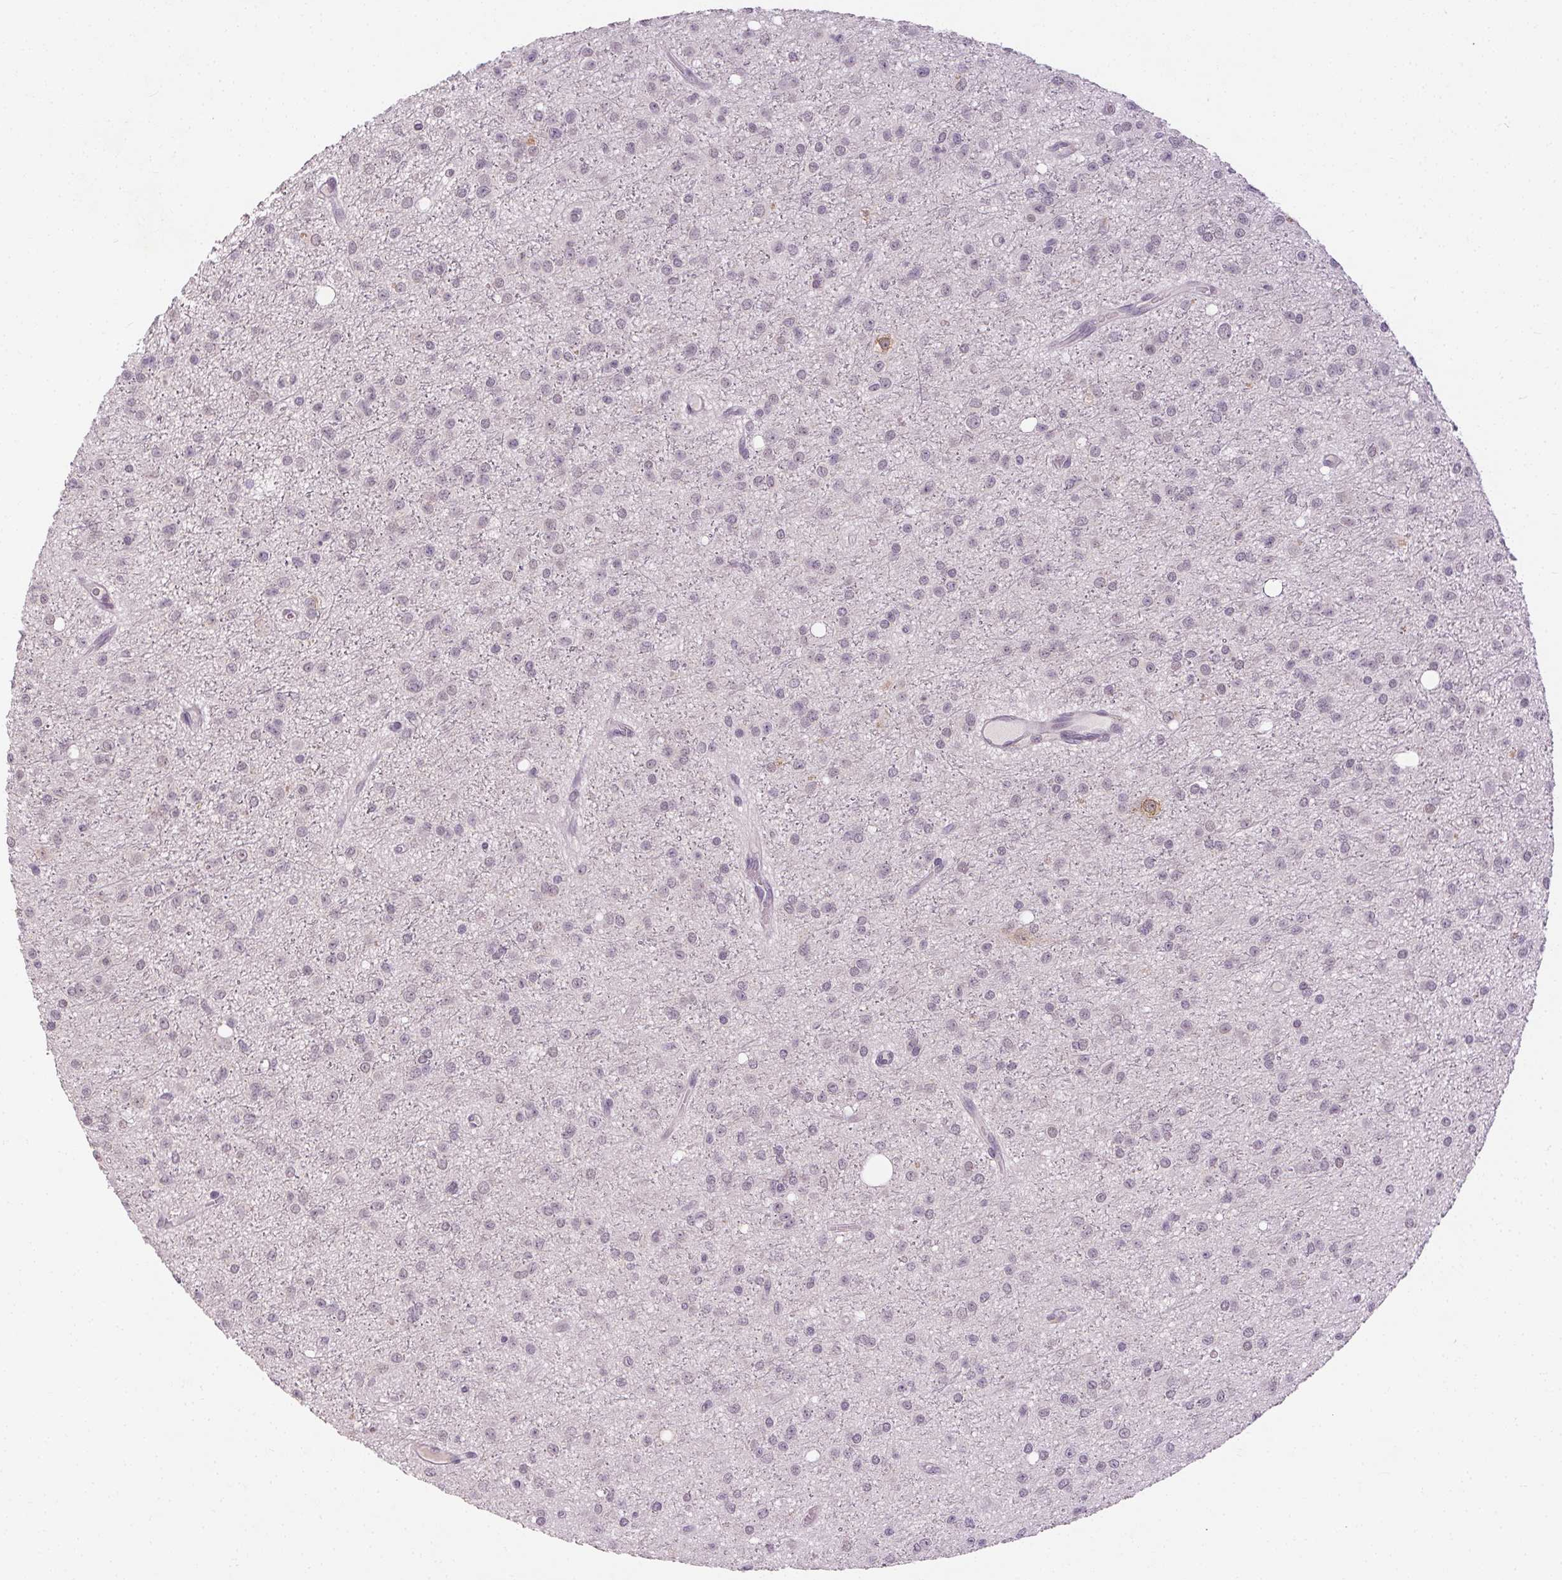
{"staining": {"intensity": "negative", "quantity": "none", "location": "none"}, "tissue": "glioma", "cell_type": "Tumor cells", "image_type": "cancer", "snomed": [{"axis": "morphology", "description": "Glioma, malignant, Low grade"}, {"axis": "topography", "description": "Brain"}], "caption": "Immunohistochemistry histopathology image of neoplastic tissue: malignant low-grade glioma stained with DAB displays no significant protein expression in tumor cells.", "gene": "FAM168A", "patient": {"sex": "male", "age": 27}}